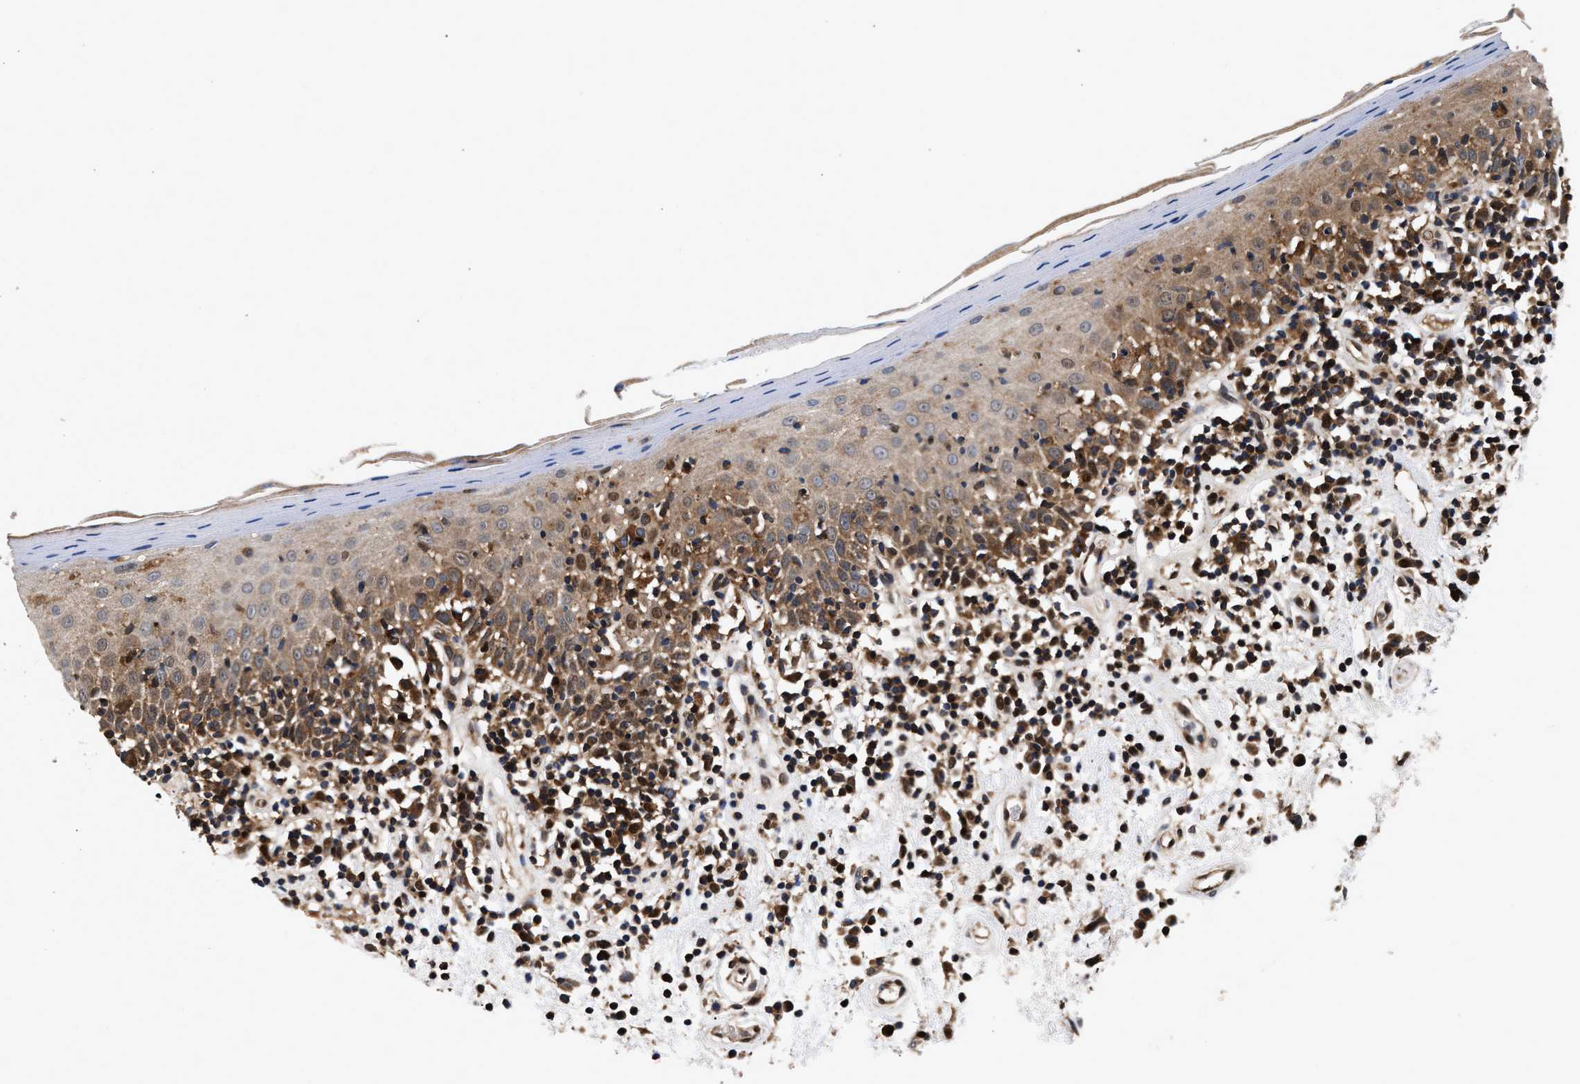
{"staining": {"intensity": "moderate", "quantity": "25%-75%", "location": "cytoplasmic/membranous"}, "tissue": "oral mucosa", "cell_type": "Squamous epithelial cells", "image_type": "normal", "snomed": [{"axis": "morphology", "description": "Normal tissue, NOS"}, {"axis": "morphology", "description": "Squamous cell carcinoma, NOS"}, {"axis": "topography", "description": "Skeletal muscle"}, {"axis": "topography", "description": "Oral tissue"}, {"axis": "topography", "description": "Head-Neck"}], "caption": "The histopathology image demonstrates immunohistochemical staining of benign oral mucosa. There is moderate cytoplasmic/membranous positivity is appreciated in about 25%-75% of squamous epithelial cells.", "gene": "NFKB2", "patient": {"sex": "male", "age": 71}}